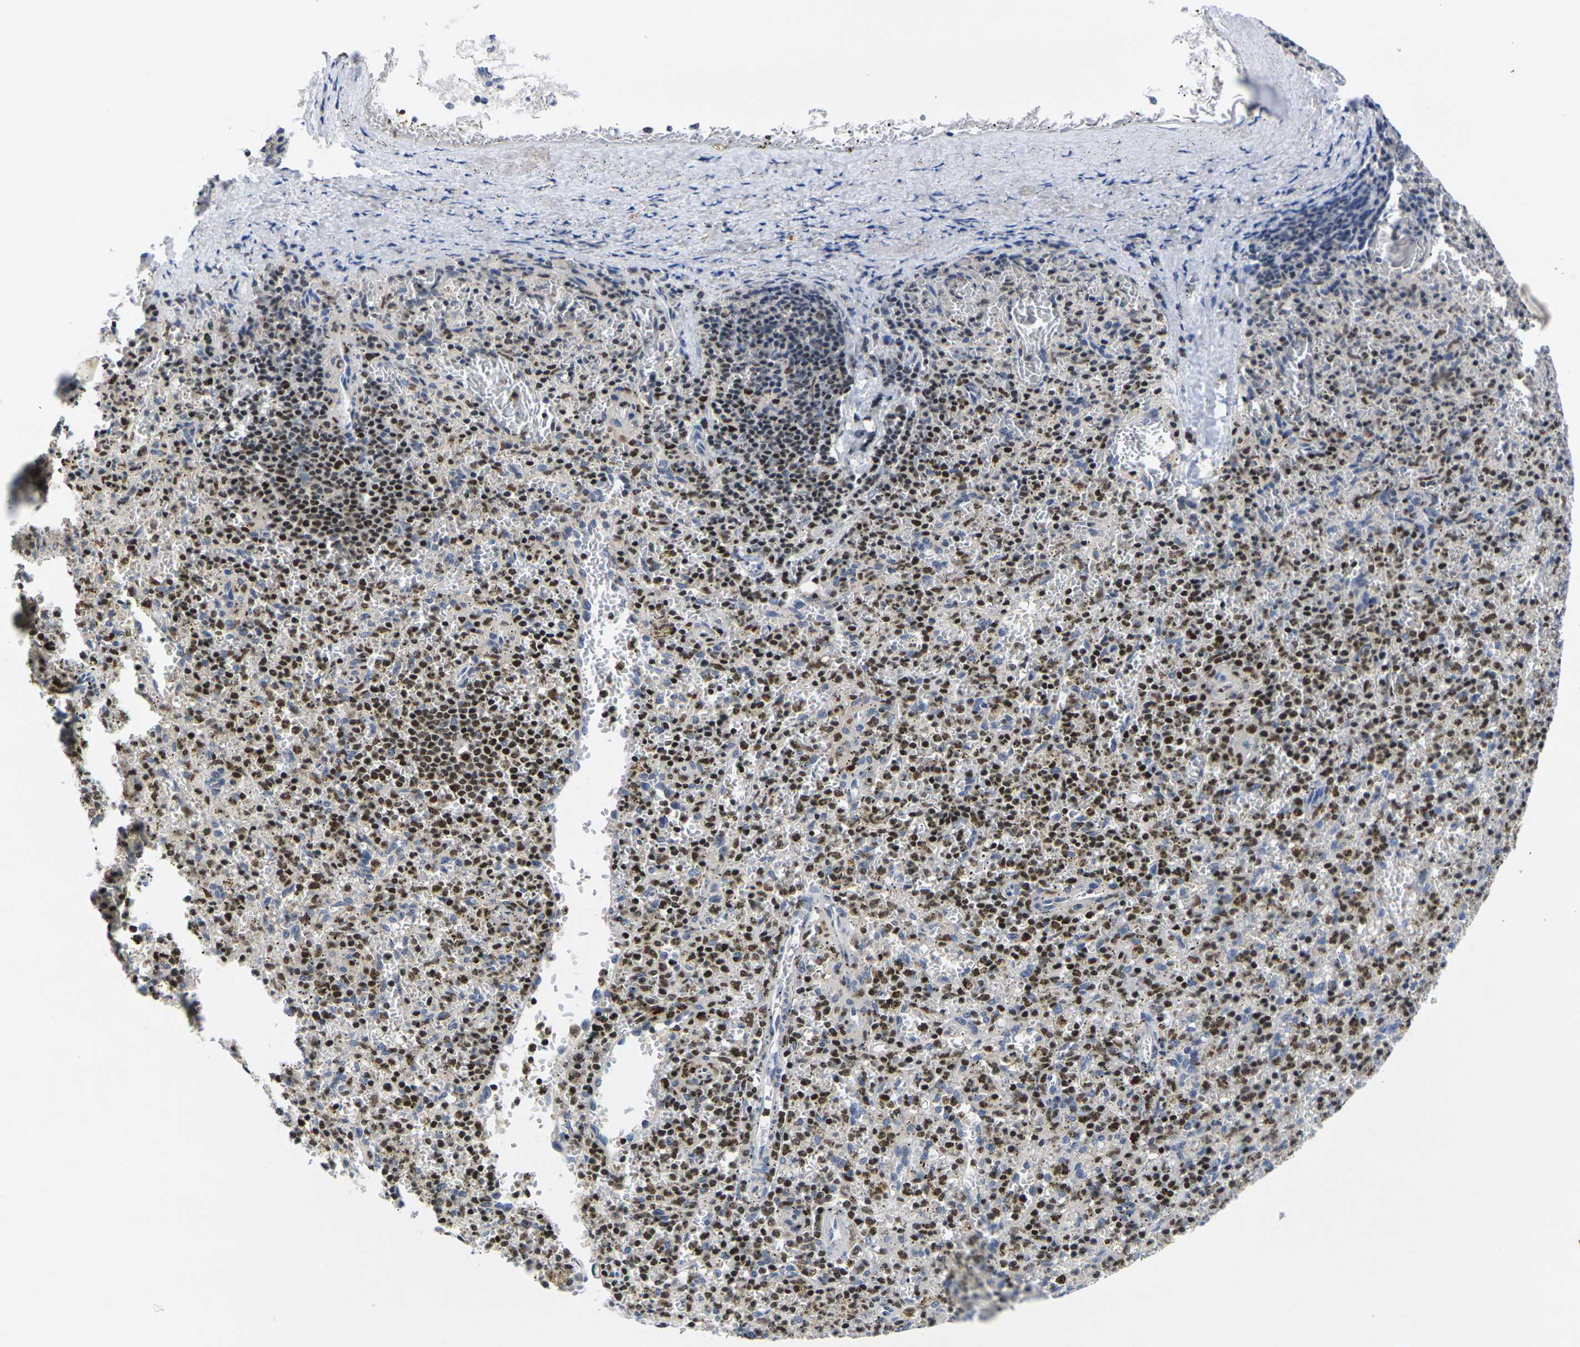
{"staining": {"intensity": "strong", "quantity": "25%-75%", "location": "nuclear"}, "tissue": "spleen", "cell_type": "Cells in red pulp", "image_type": "normal", "snomed": [{"axis": "morphology", "description": "Normal tissue, NOS"}, {"axis": "topography", "description": "Spleen"}], "caption": "Immunohistochemistry (IHC) micrograph of unremarkable spleen: human spleen stained using IHC demonstrates high levels of strong protein expression localized specifically in the nuclear of cells in red pulp, appearing as a nuclear brown color.", "gene": "IKZF1", "patient": {"sex": "male", "age": 72}}